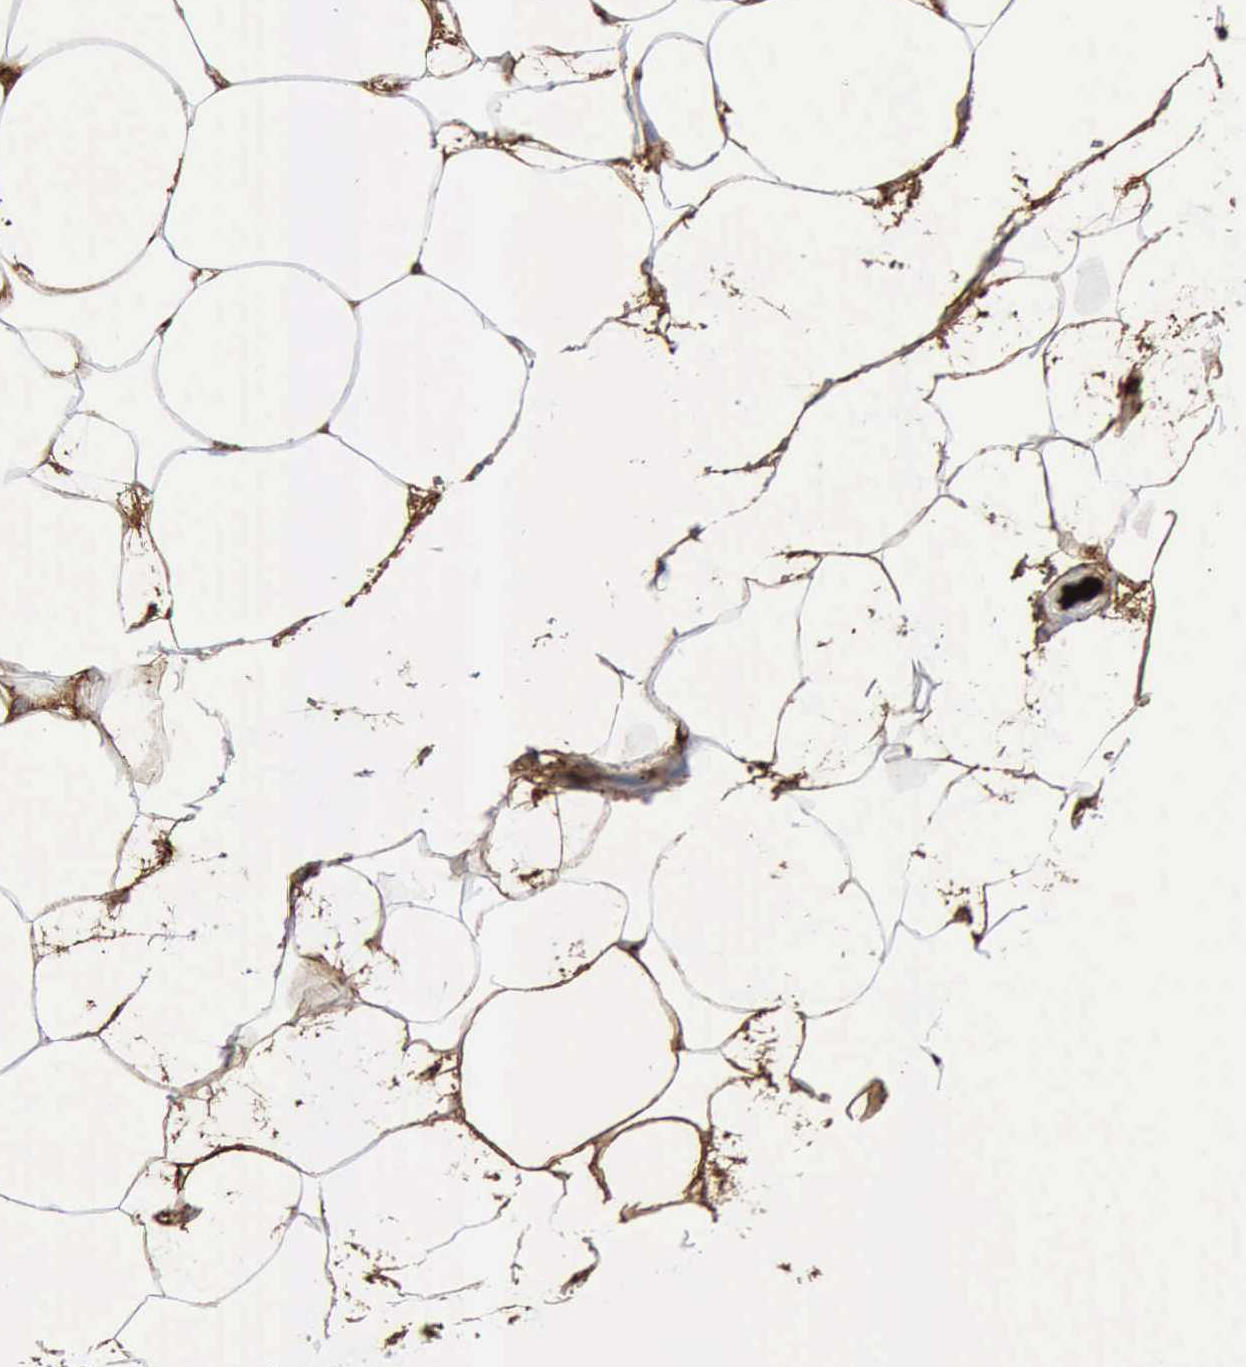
{"staining": {"intensity": "strong", "quantity": "25%-75%", "location": "cytoplasmic/membranous"}, "tissue": "adipose tissue", "cell_type": "Adipocytes", "image_type": "normal", "snomed": [{"axis": "morphology", "description": "Normal tissue, NOS"}, {"axis": "morphology", "description": "Duct carcinoma"}, {"axis": "topography", "description": "Breast"}, {"axis": "topography", "description": "Adipose tissue"}], "caption": "Human adipose tissue stained with a brown dye demonstrates strong cytoplasmic/membranous positive expression in approximately 25%-75% of adipocytes.", "gene": "C4BPA", "patient": {"sex": "female", "age": 37}}